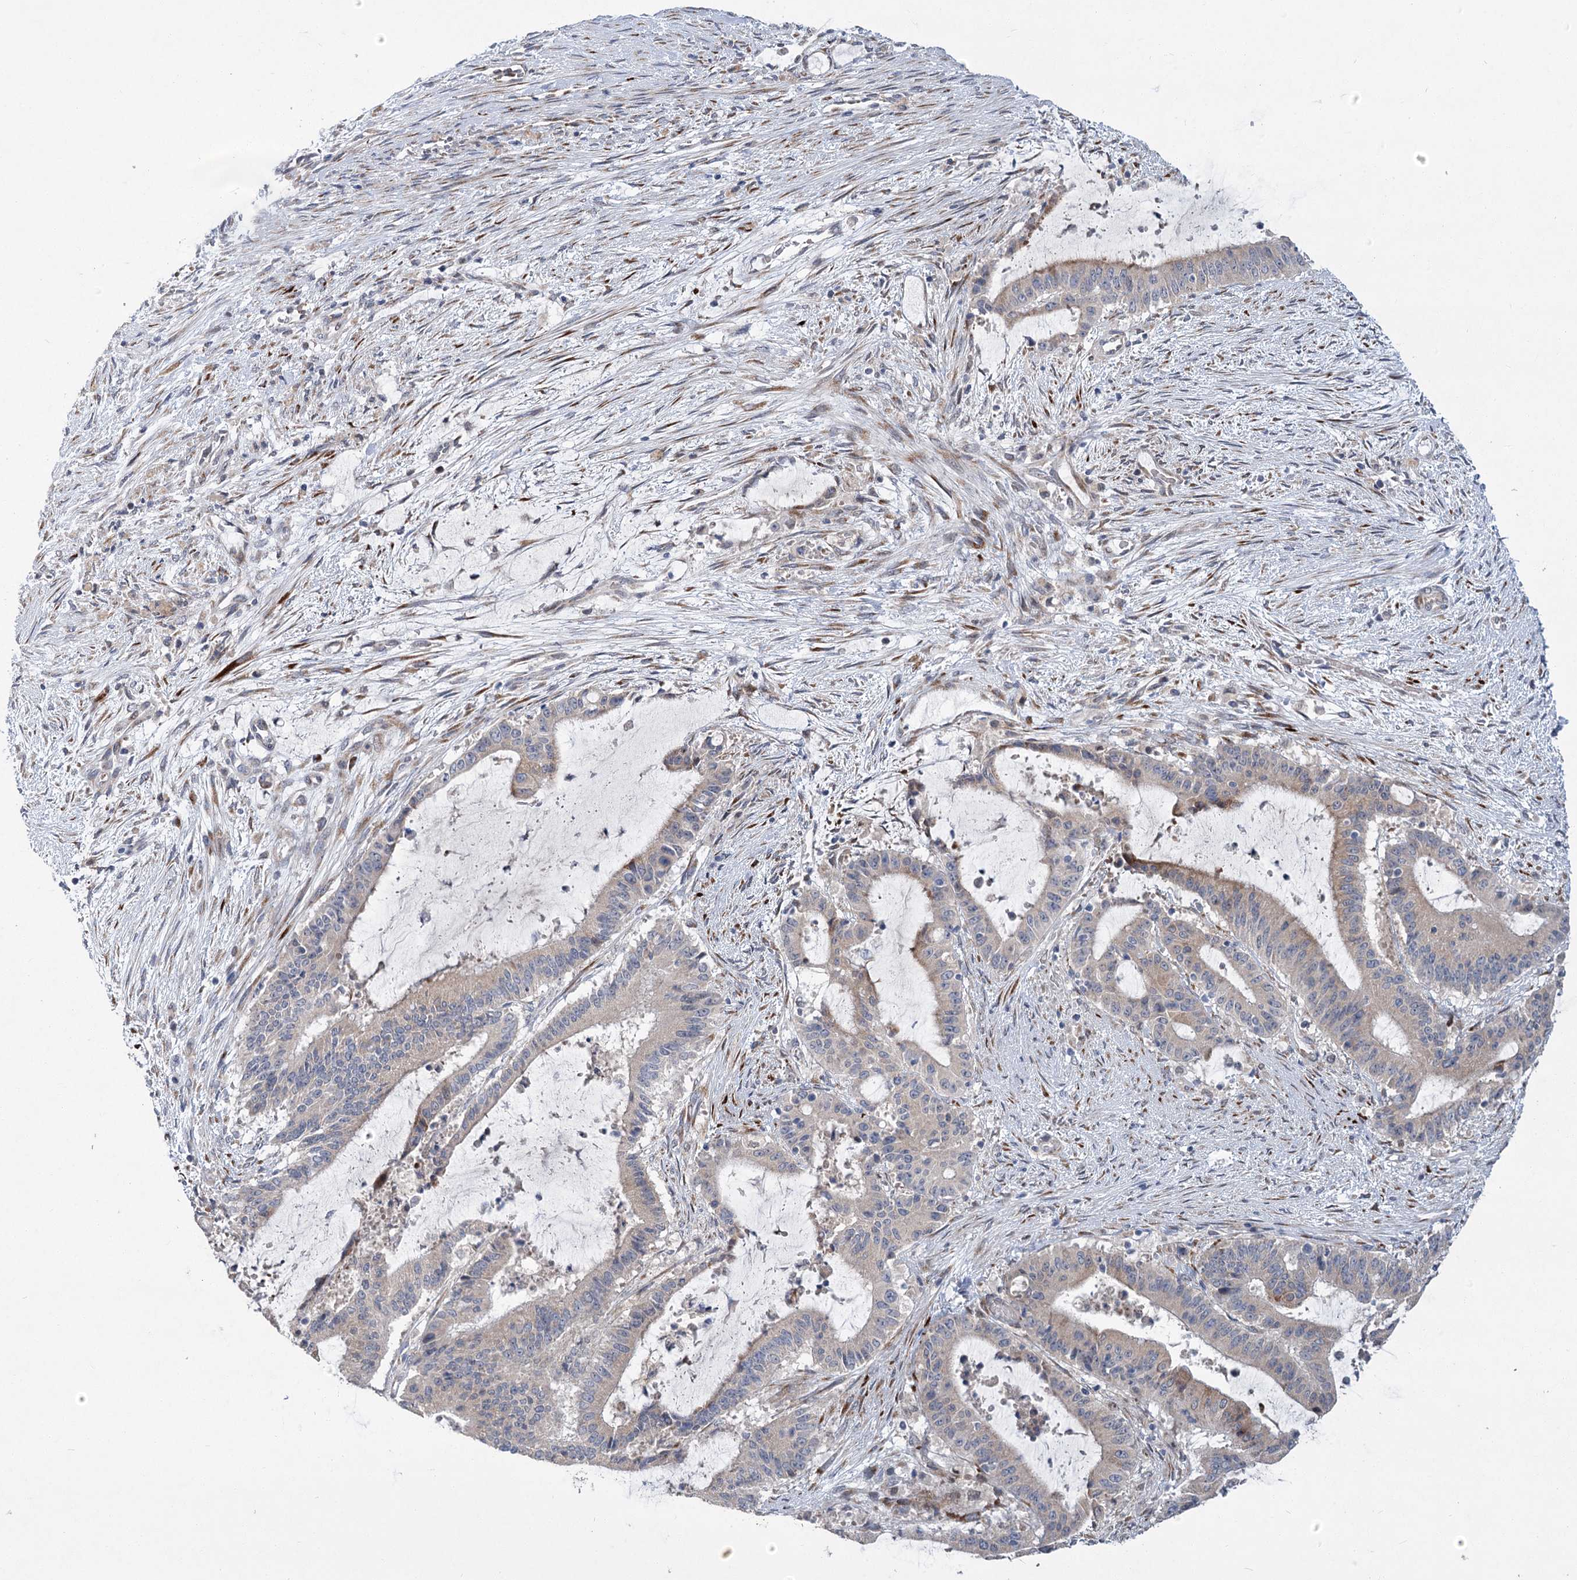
{"staining": {"intensity": "negative", "quantity": "none", "location": "none"}, "tissue": "liver cancer", "cell_type": "Tumor cells", "image_type": "cancer", "snomed": [{"axis": "morphology", "description": "Normal tissue, NOS"}, {"axis": "morphology", "description": "Cholangiocarcinoma"}, {"axis": "topography", "description": "Liver"}, {"axis": "topography", "description": "Peripheral nerve tissue"}], "caption": "Tumor cells are negative for protein expression in human cholangiocarcinoma (liver).", "gene": "GCNT4", "patient": {"sex": "female", "age": 73}}